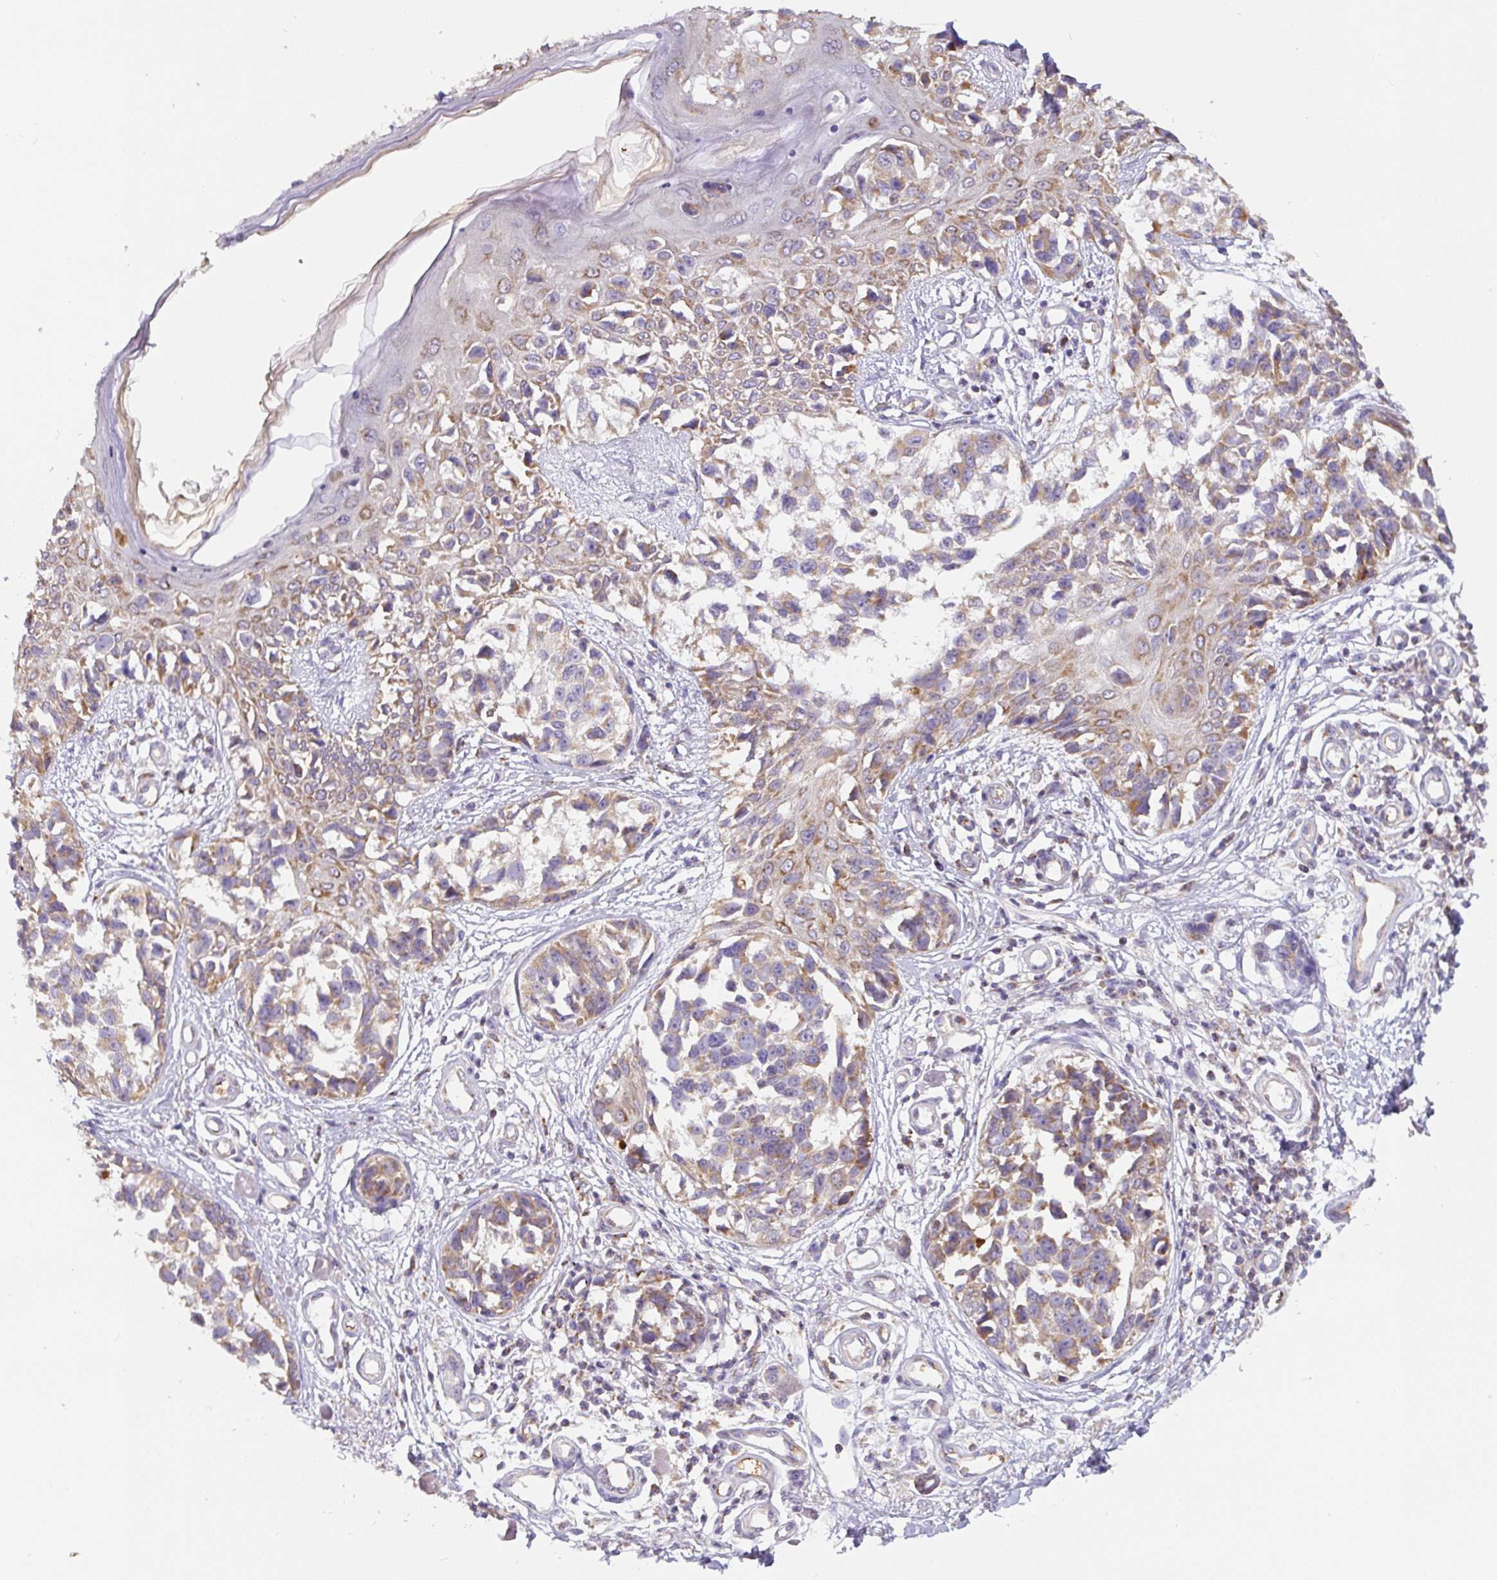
{"staining": {"intensity": "moderate", "quantity": ">75%", "location": "cytoplasmic/membranous"}, "tissue": "melanoma", "cell_type": "Tumor cells", "image_type": "cancer", "snomed": [{"axis": "morphology", "description": "Malignant melanoma, NOS"}, {"axis": "topography", "description": "Skin"}], "caption": "Melanoma was stained to show a protein in brown. There is medium levels of moderate cytoplasmic/membranous expression in about >75% of tumor cells.", "gene": "MT-CO2", "patient": {"sex": "male", "age": 73}}